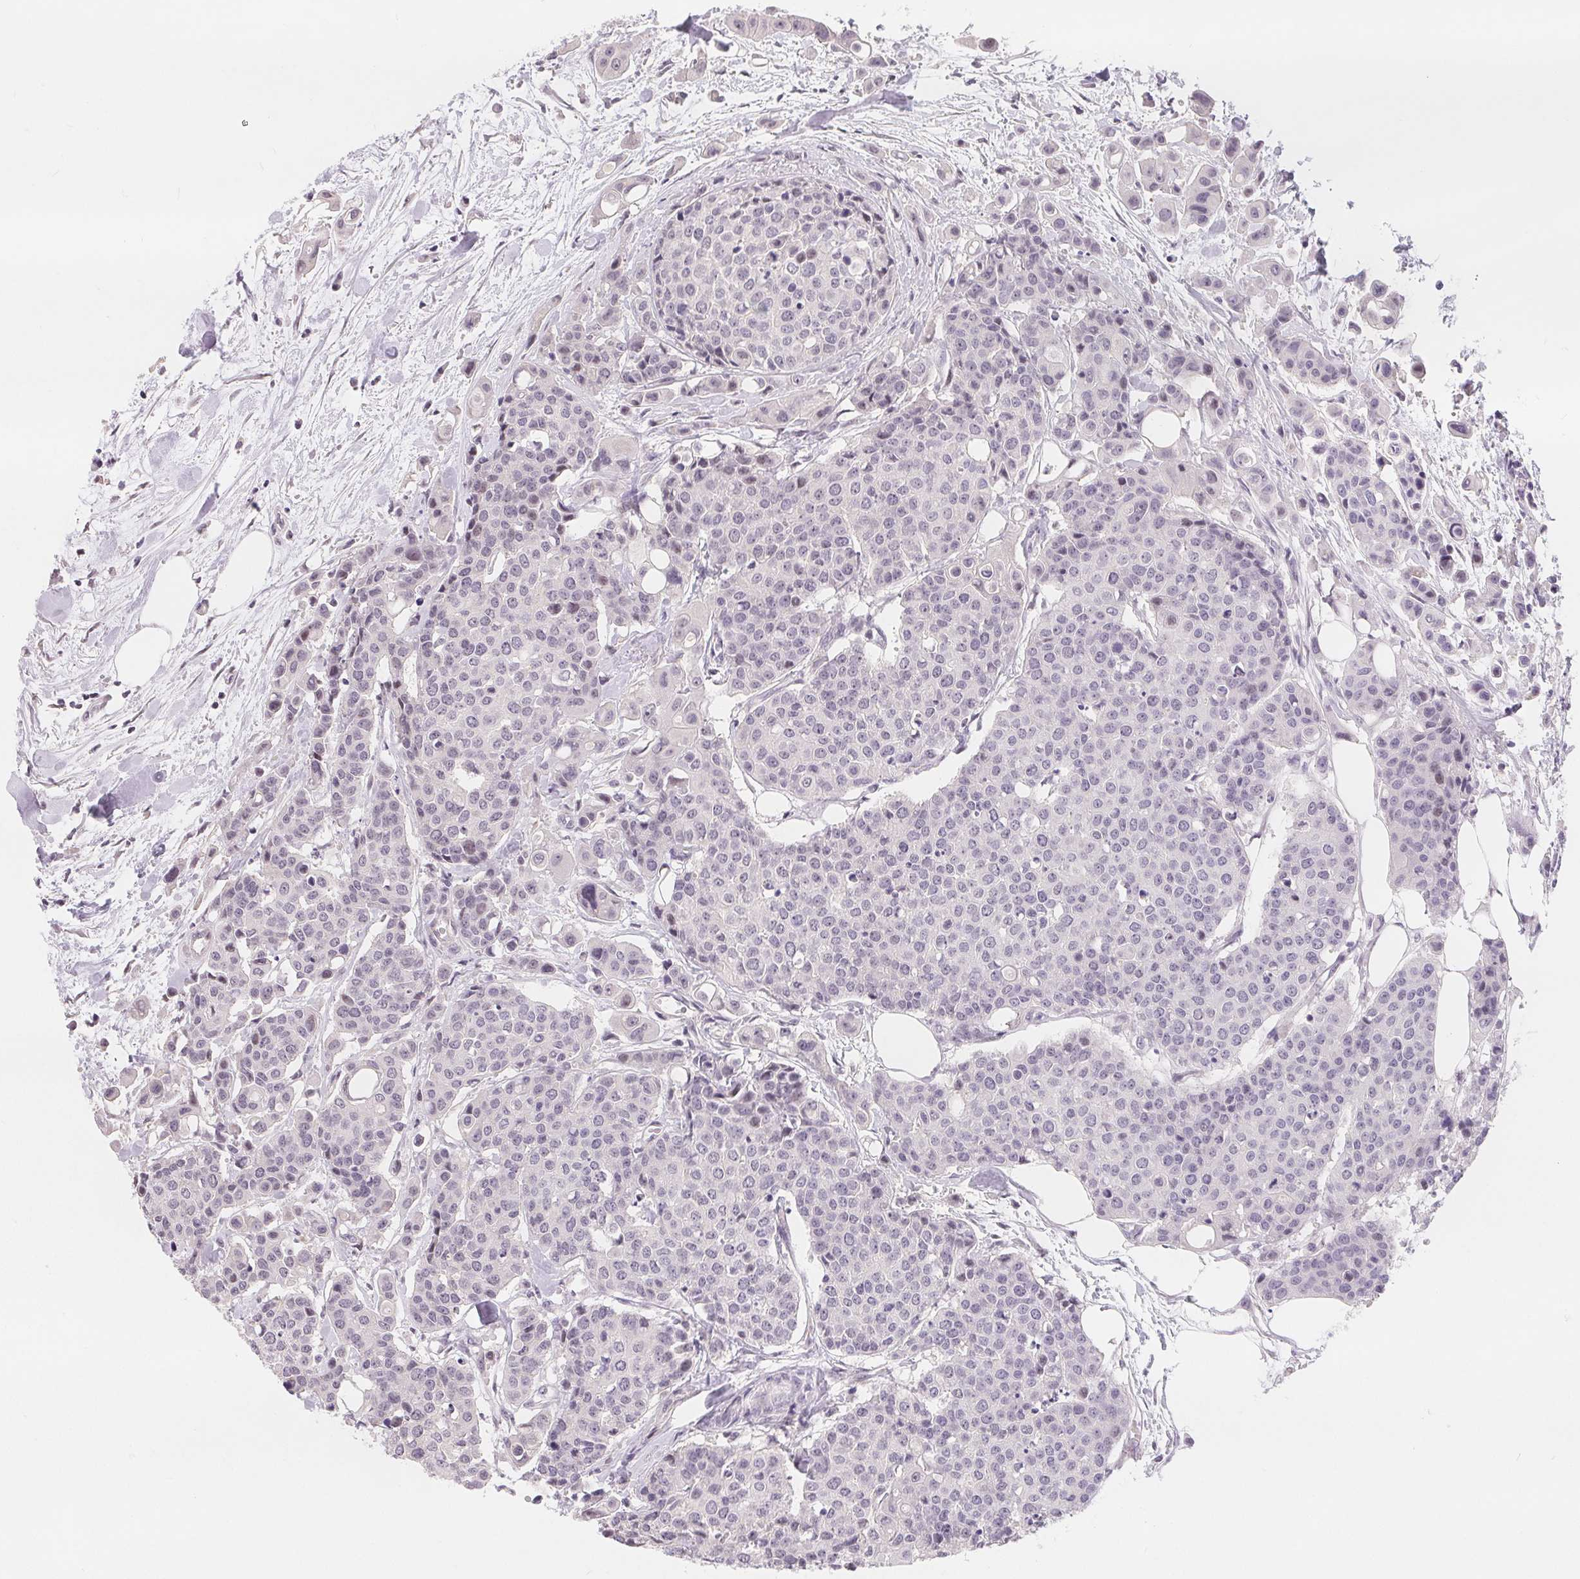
{"staining": {"intensity": "negative", "quantity": "none", "location": "none"}, "tissue": "carcinoid", "cell_type": "Tumor cells", "image_type": "cancer", "snomed": [{"axis": "morphology", "description": "Carcinoid, malignant, NOS"}, {"axis": "topography", "description": "Colon"}], "caption": "Tumor cells are negative for protein expression in human malignant carcinoid.", "gene": "LCA5L", "patient": {"sex": "male", "age": 81}}